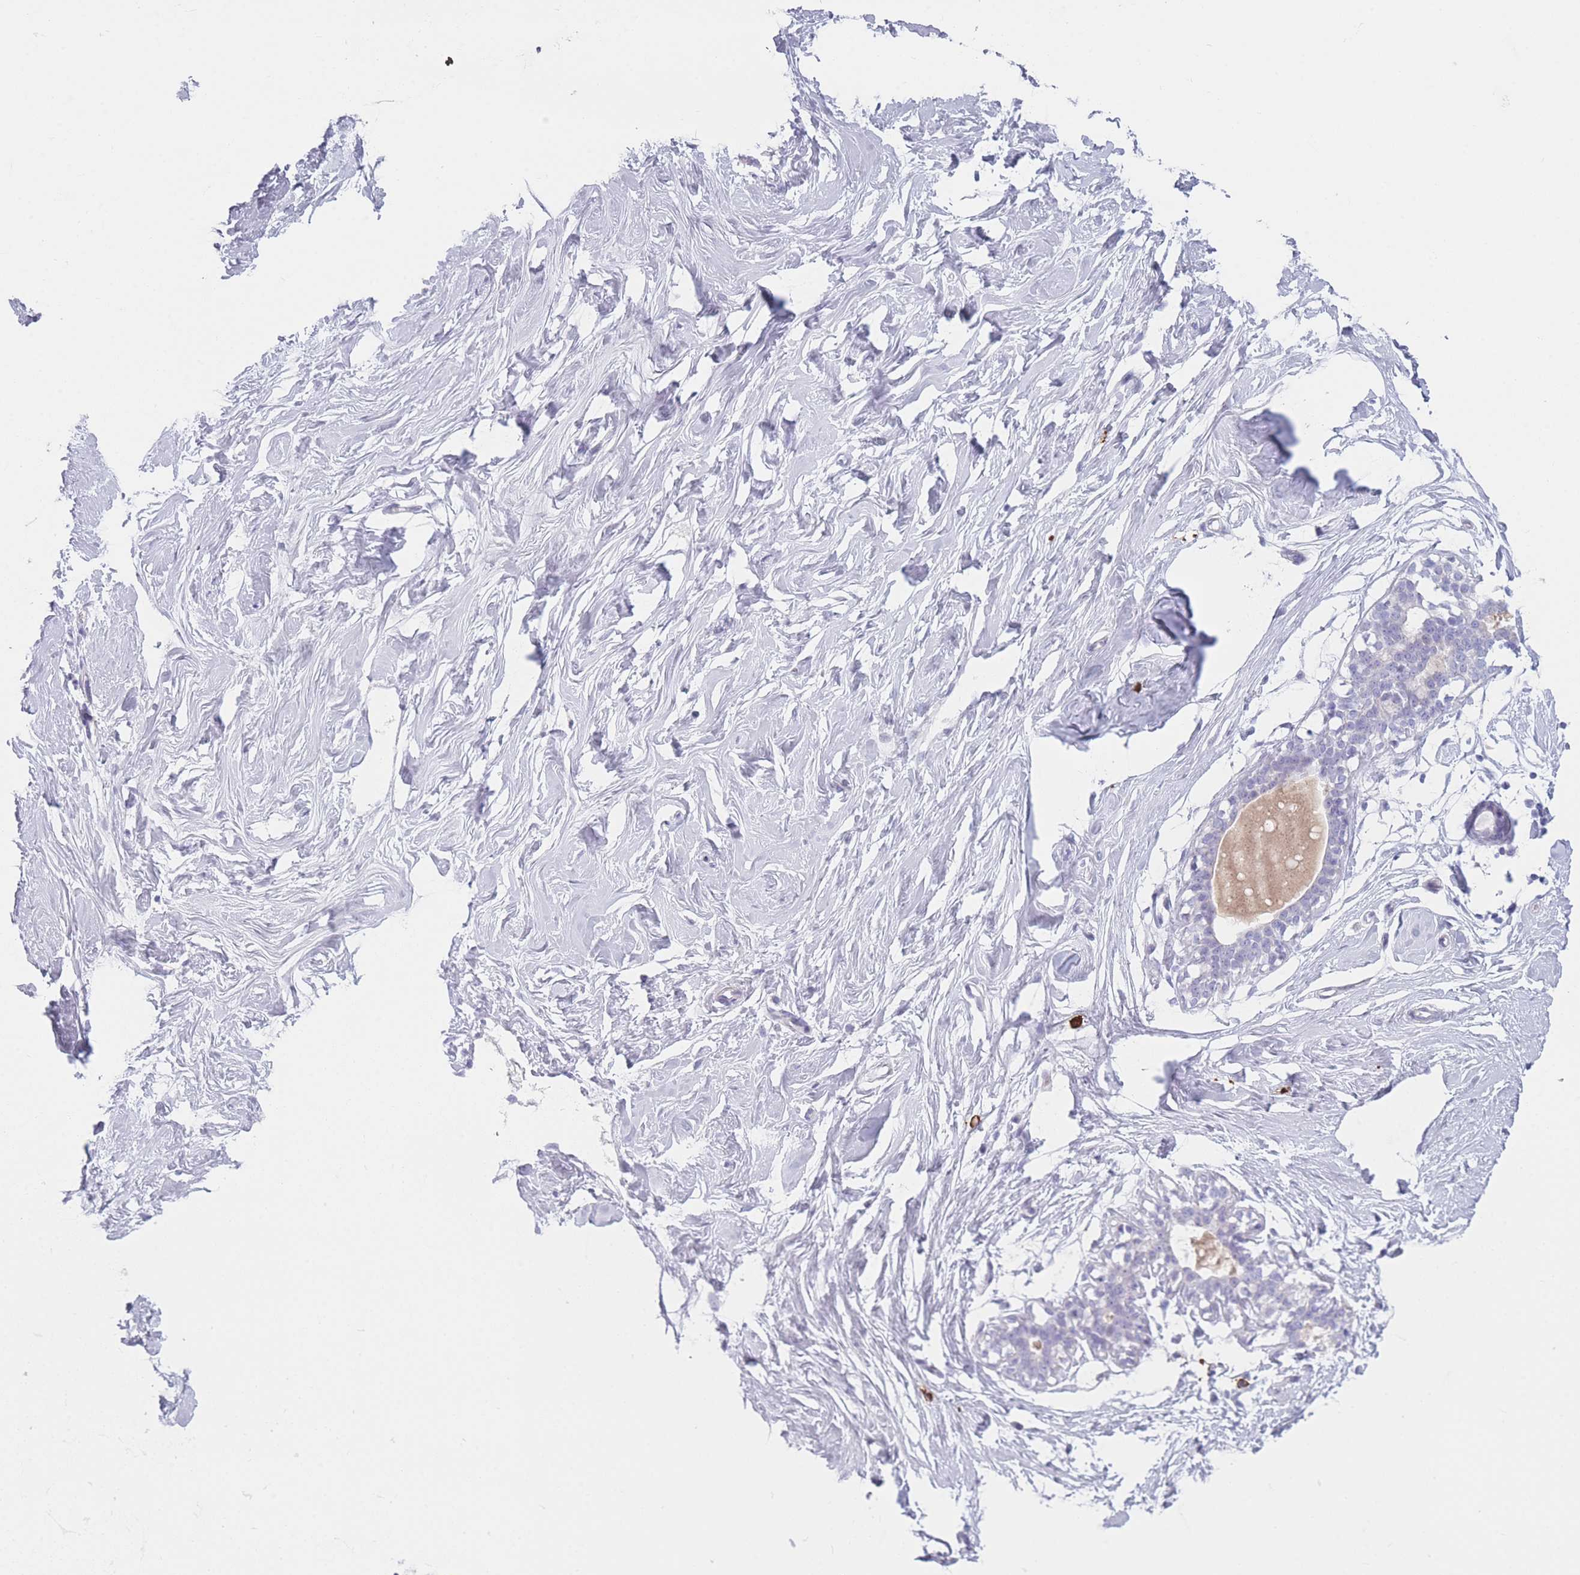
{"staining": {"intensity": "negative", "quantity": "none", "location": "none"}, "tissue": "breast", "cell_type": "Adipocytes", "image_type": "normal", "snomed": [{"axis": "morphology", "description": "Normal tissue, NOS"}, {"axis": "morphology", "description": "Adenoma, NOS"}, {"axis": "topography", "description": "Breast"}], "caption": "Immunohistochemical staining of normal breast displays no significant expression in adipocytes. (Stains: DAB immunohistochemistry with hematoxylin counter stain, Microscopy: brightfield microscopy at high magnification).", "gene": "PLEKHG2", "patient": {"sex": "female", "age": 23}}